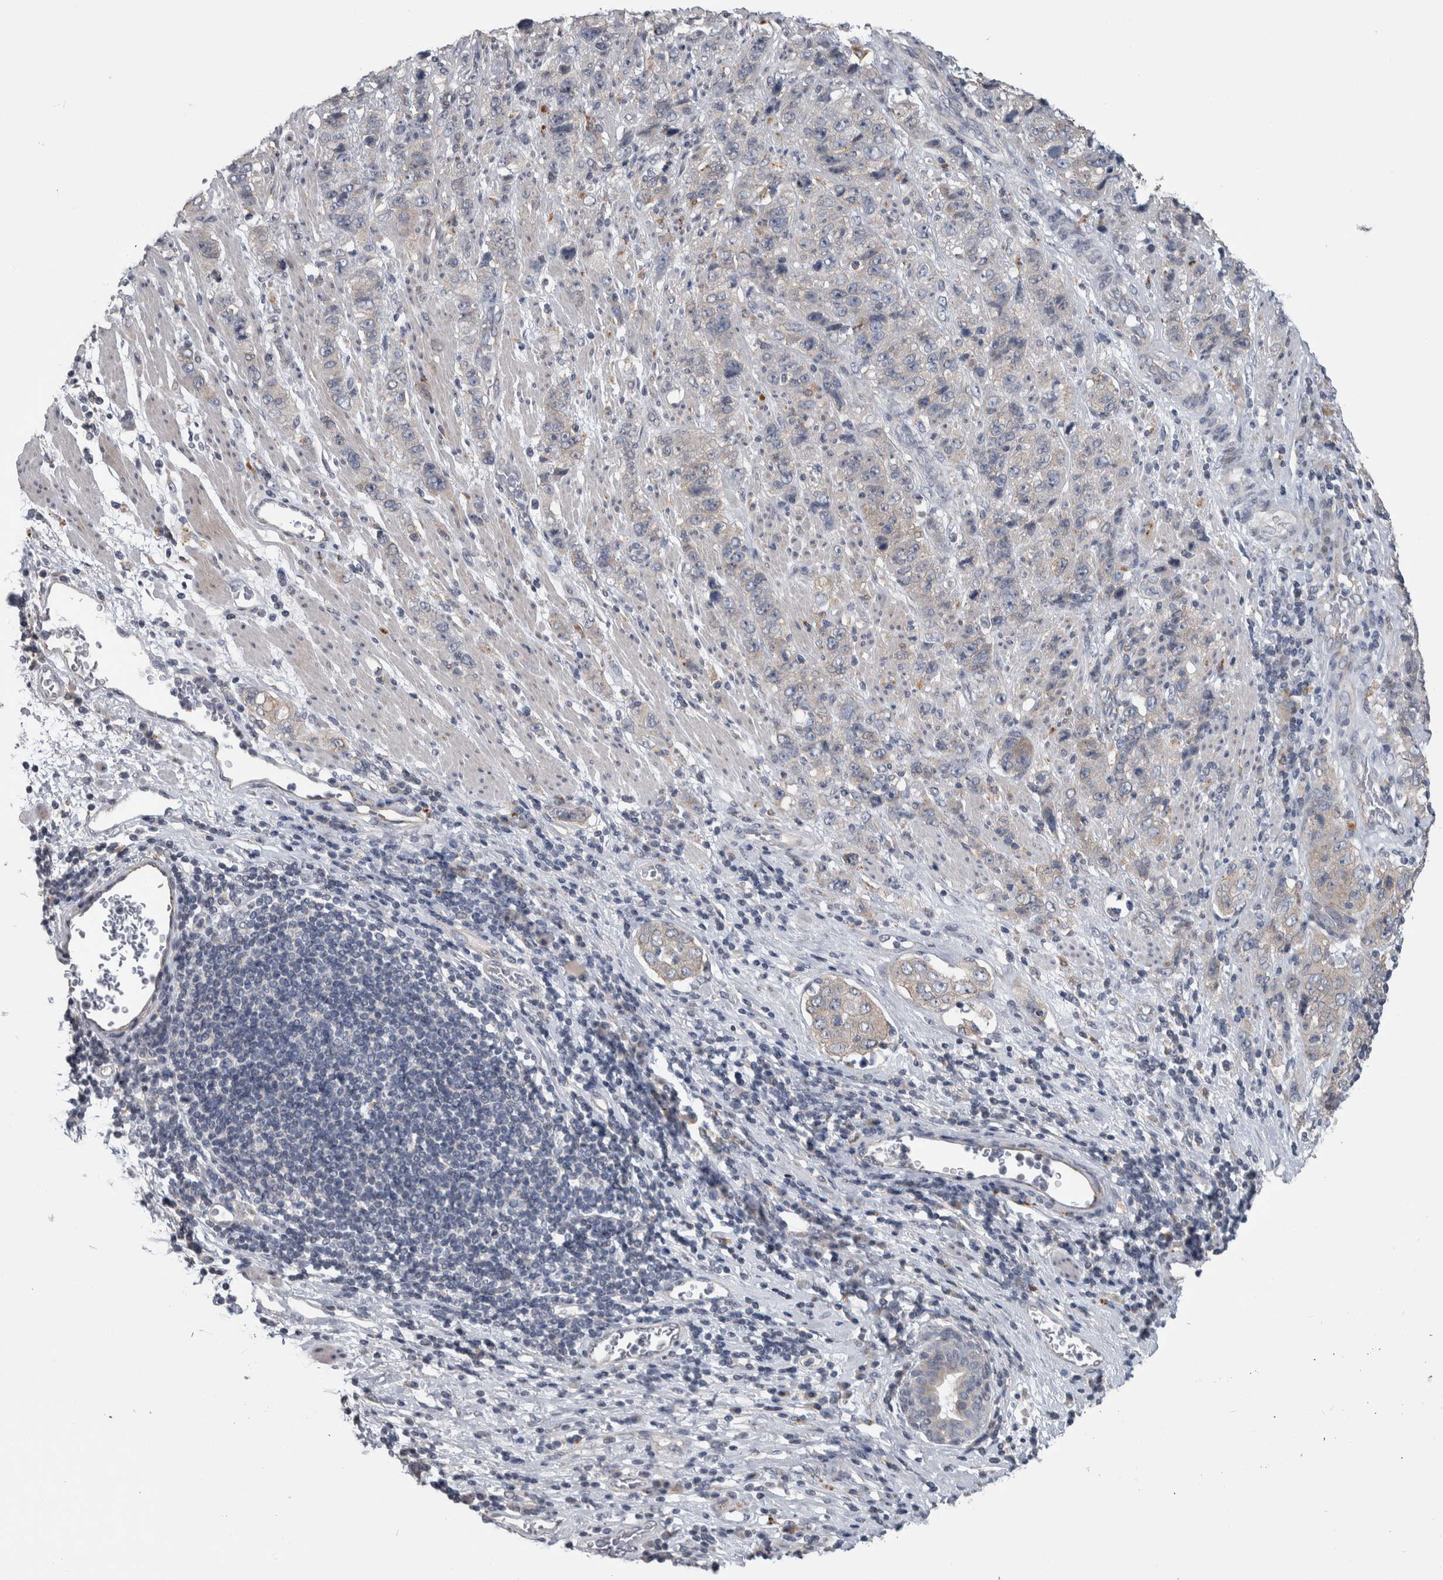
{"staining": {"intensity": "negative", "quantity": "none", "location": "none"}, "tissue": "stomach cancer", "cell_type": "Tumor cells", "image_type": "cancer", "snomed": [{"axis": "morphology", "description": "Adenocarcinoma, NOS"}, {"axis": "topography", "description": "Stomach"}], "caption": "This is an immunohistochemistry image of human adenocarcinoma (stomach). There is no positivity in tumor cells.", "gene": "FAM83G", "patient": {"sex": "male", "age": 48}}